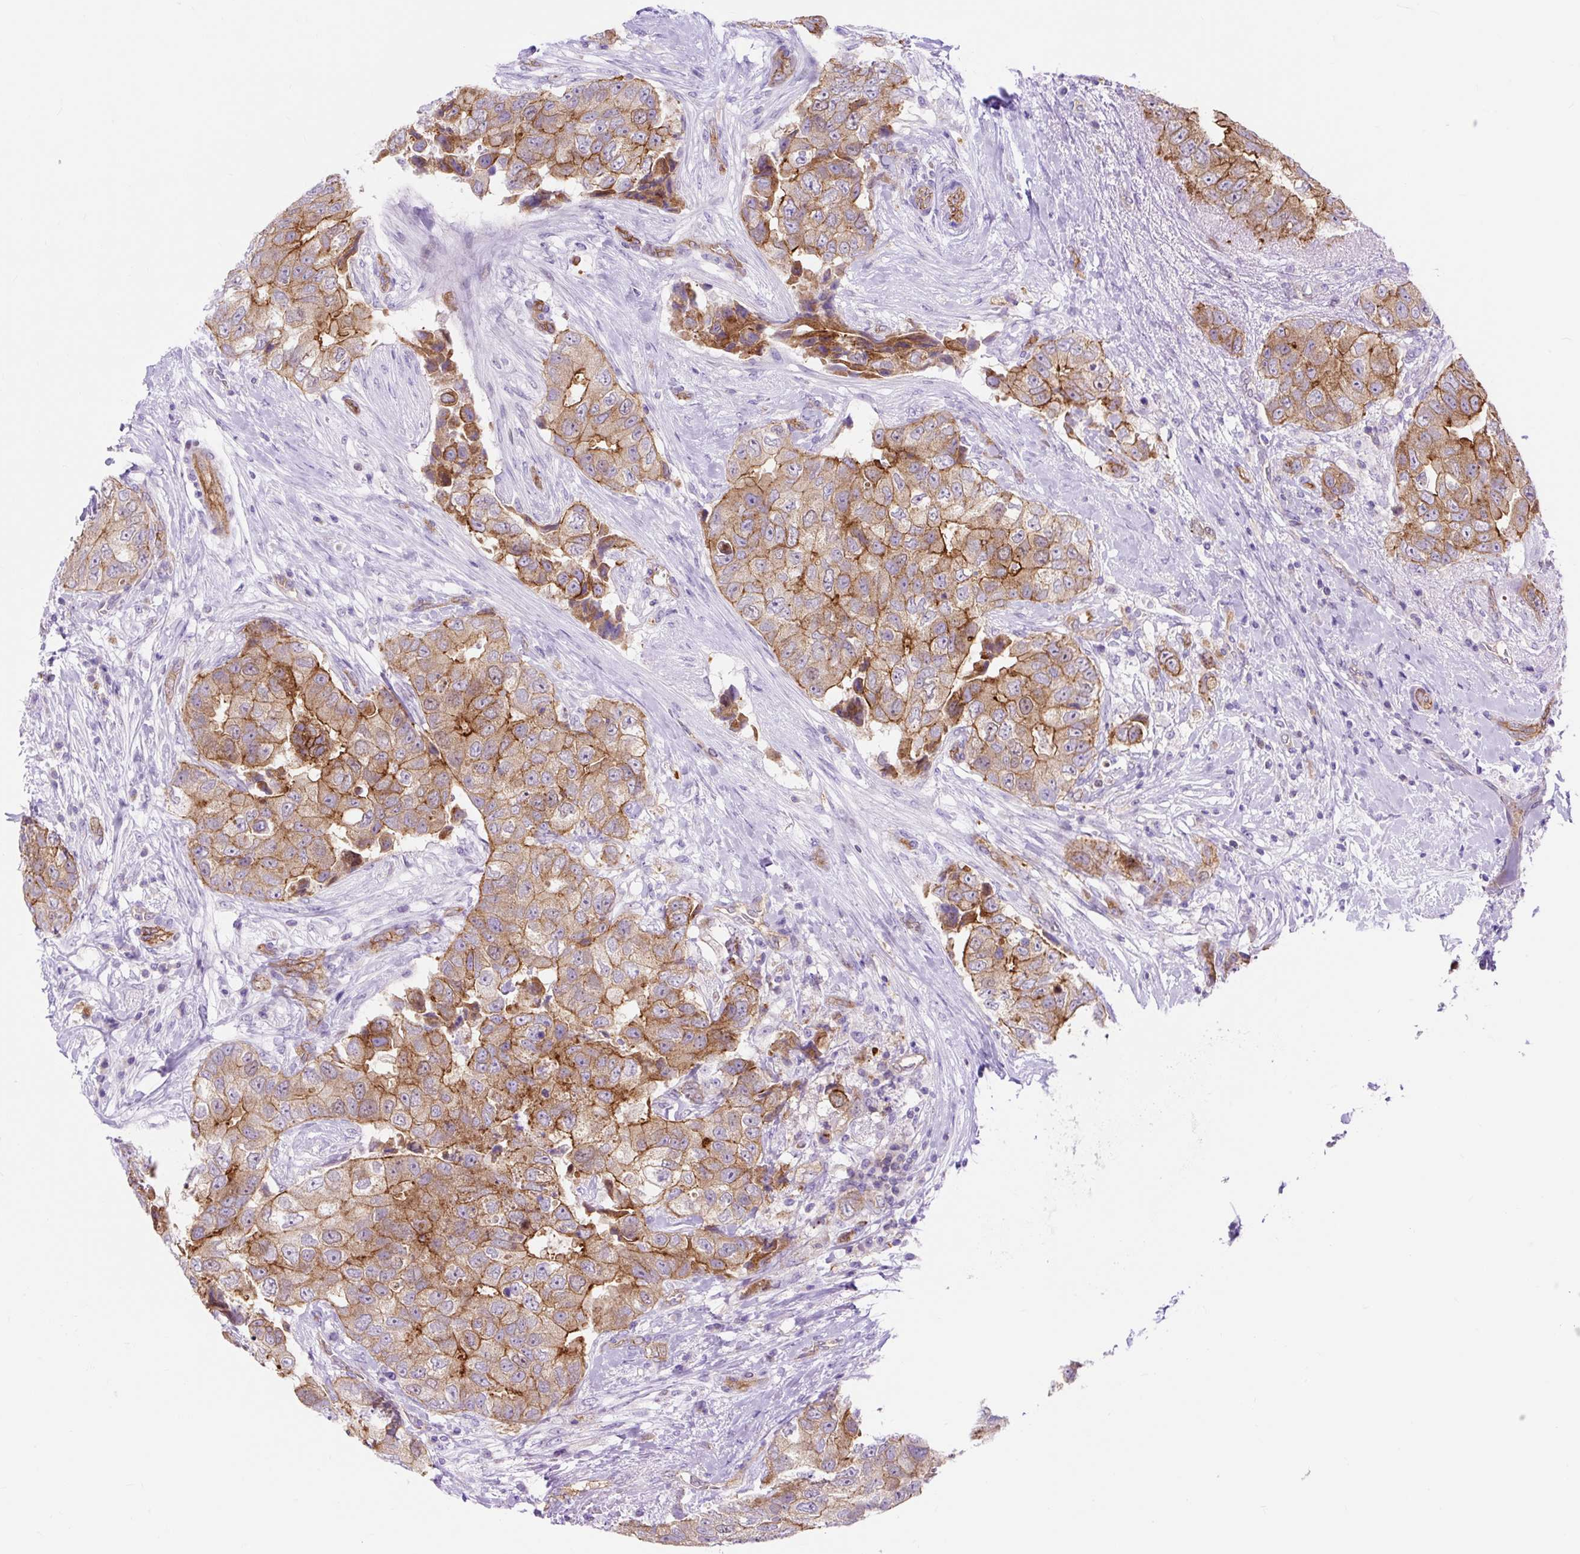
{"staining": {"intensity": "strong", "quantity": "25%-75%", "location": "cytoplasmic/membranous"}, "tissue": "breast cancer", "cell_type": "Tumor cells", "image_type": "cancer", "snomed": [{"axis": "morphology", "description": "Normal tissue, NOS"}, {"axis": "morphology", "description": "Duct carcinoma"}, {"axis": "topography", "description": "Breast"}], "caption": "There is high levels of strong cytoplasmic/membranous expression in tumor cells of breast cancer, as demonstrated by immunohistochemical staining (brown color).", "gene": "HIP1R", "patient": {"sex": "female", "age": 62}}